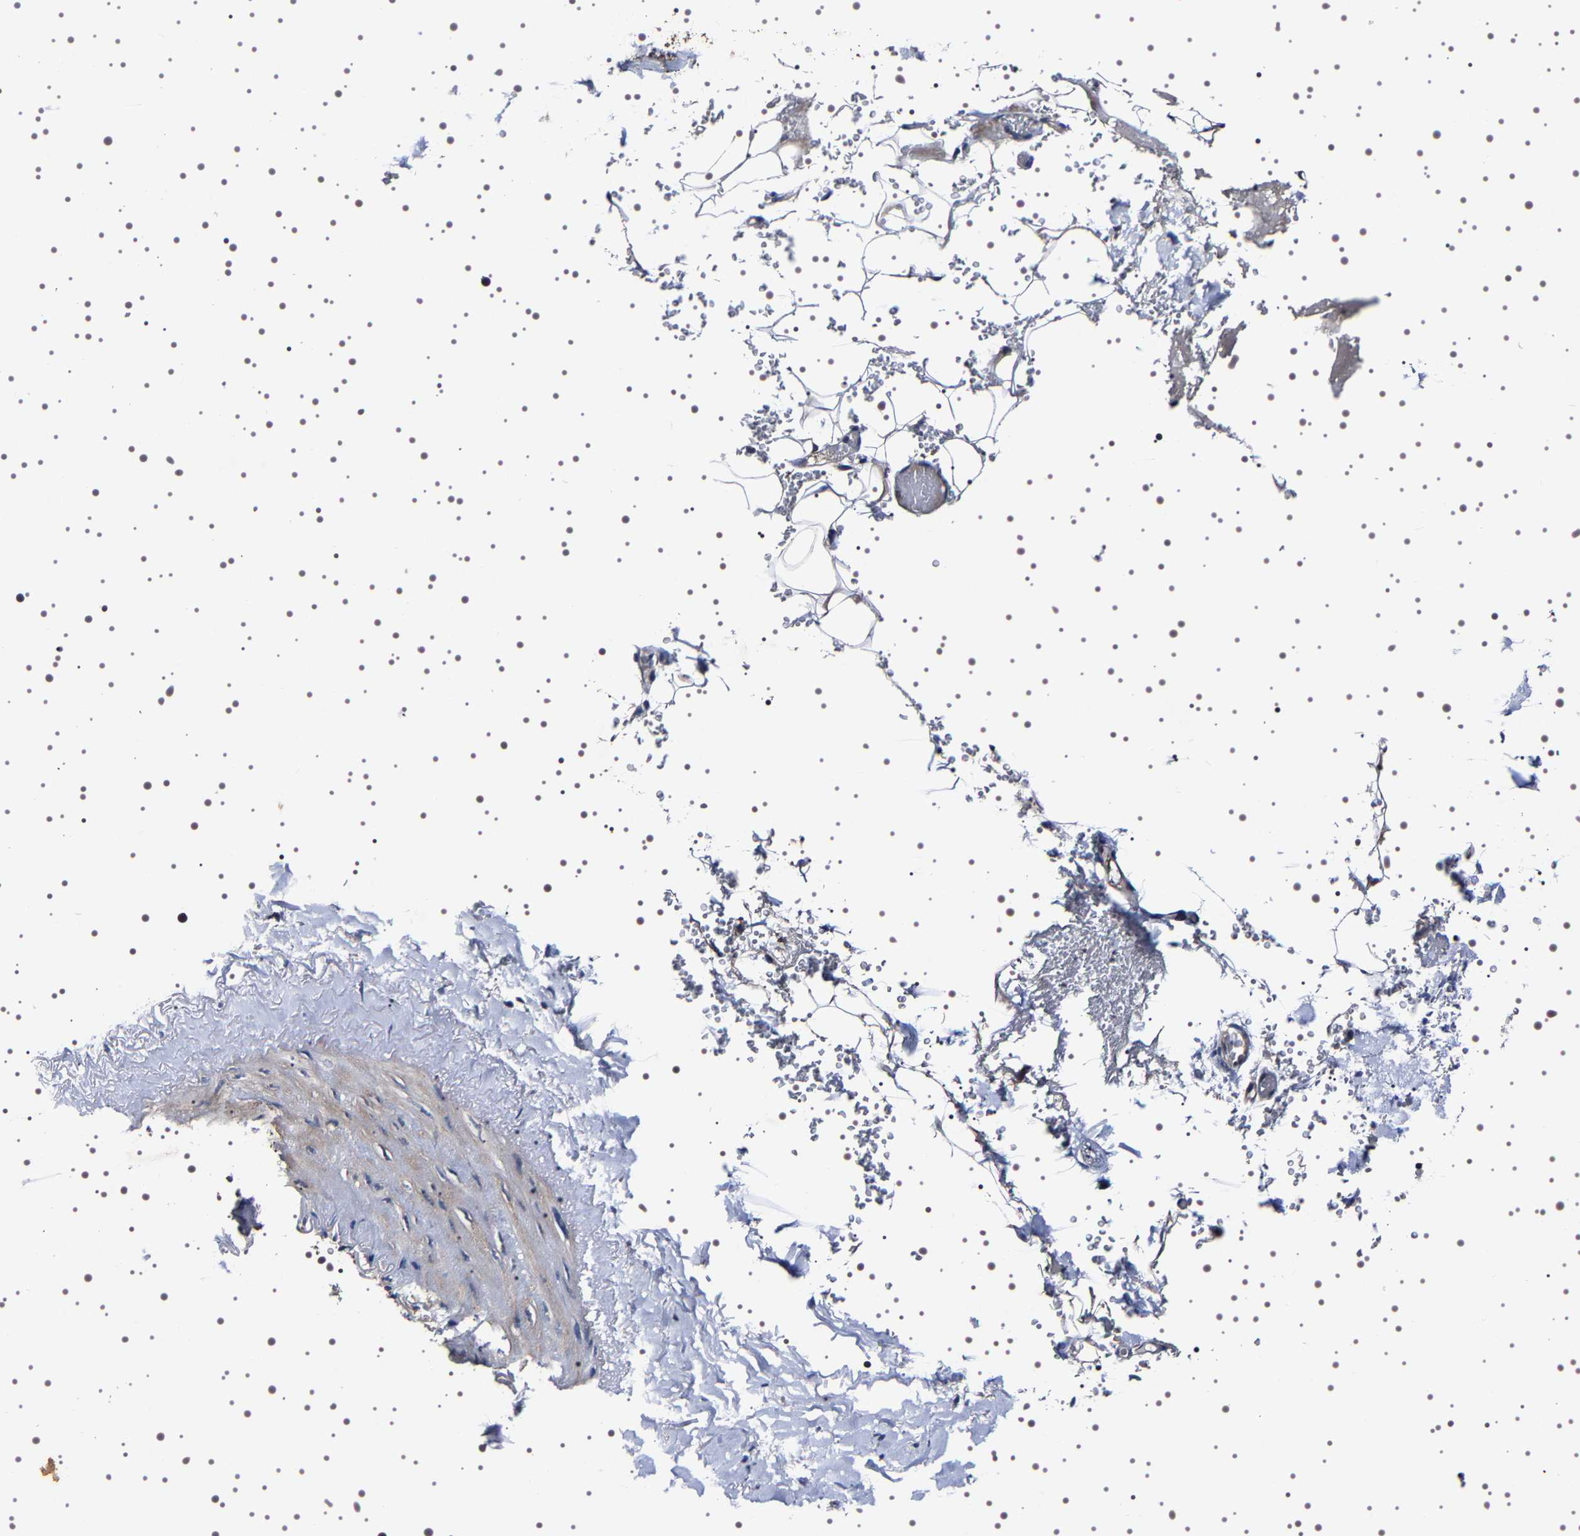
{"staining": {"intensity": "negative", "quantity": "none", "location": "none"}, "tissue": "adipose tissue", "cell_type": "Adipocytes", "image_type": "normal", "snomed": [{"axis": "morphology", "description": "Normal tissue, NOS"}, {"axis": "topography", "description": "Peripheral nerve tissue"}], "caption": "Histopathology image shows no significant protein staining in adipocytes of benign adipose tissue. (DAB immunohistochemistry (IHC) visualized using brightfield microscopy, high magnification).", "gene": "TARBP1", "patient": {"sex": "male", "age": 70}}